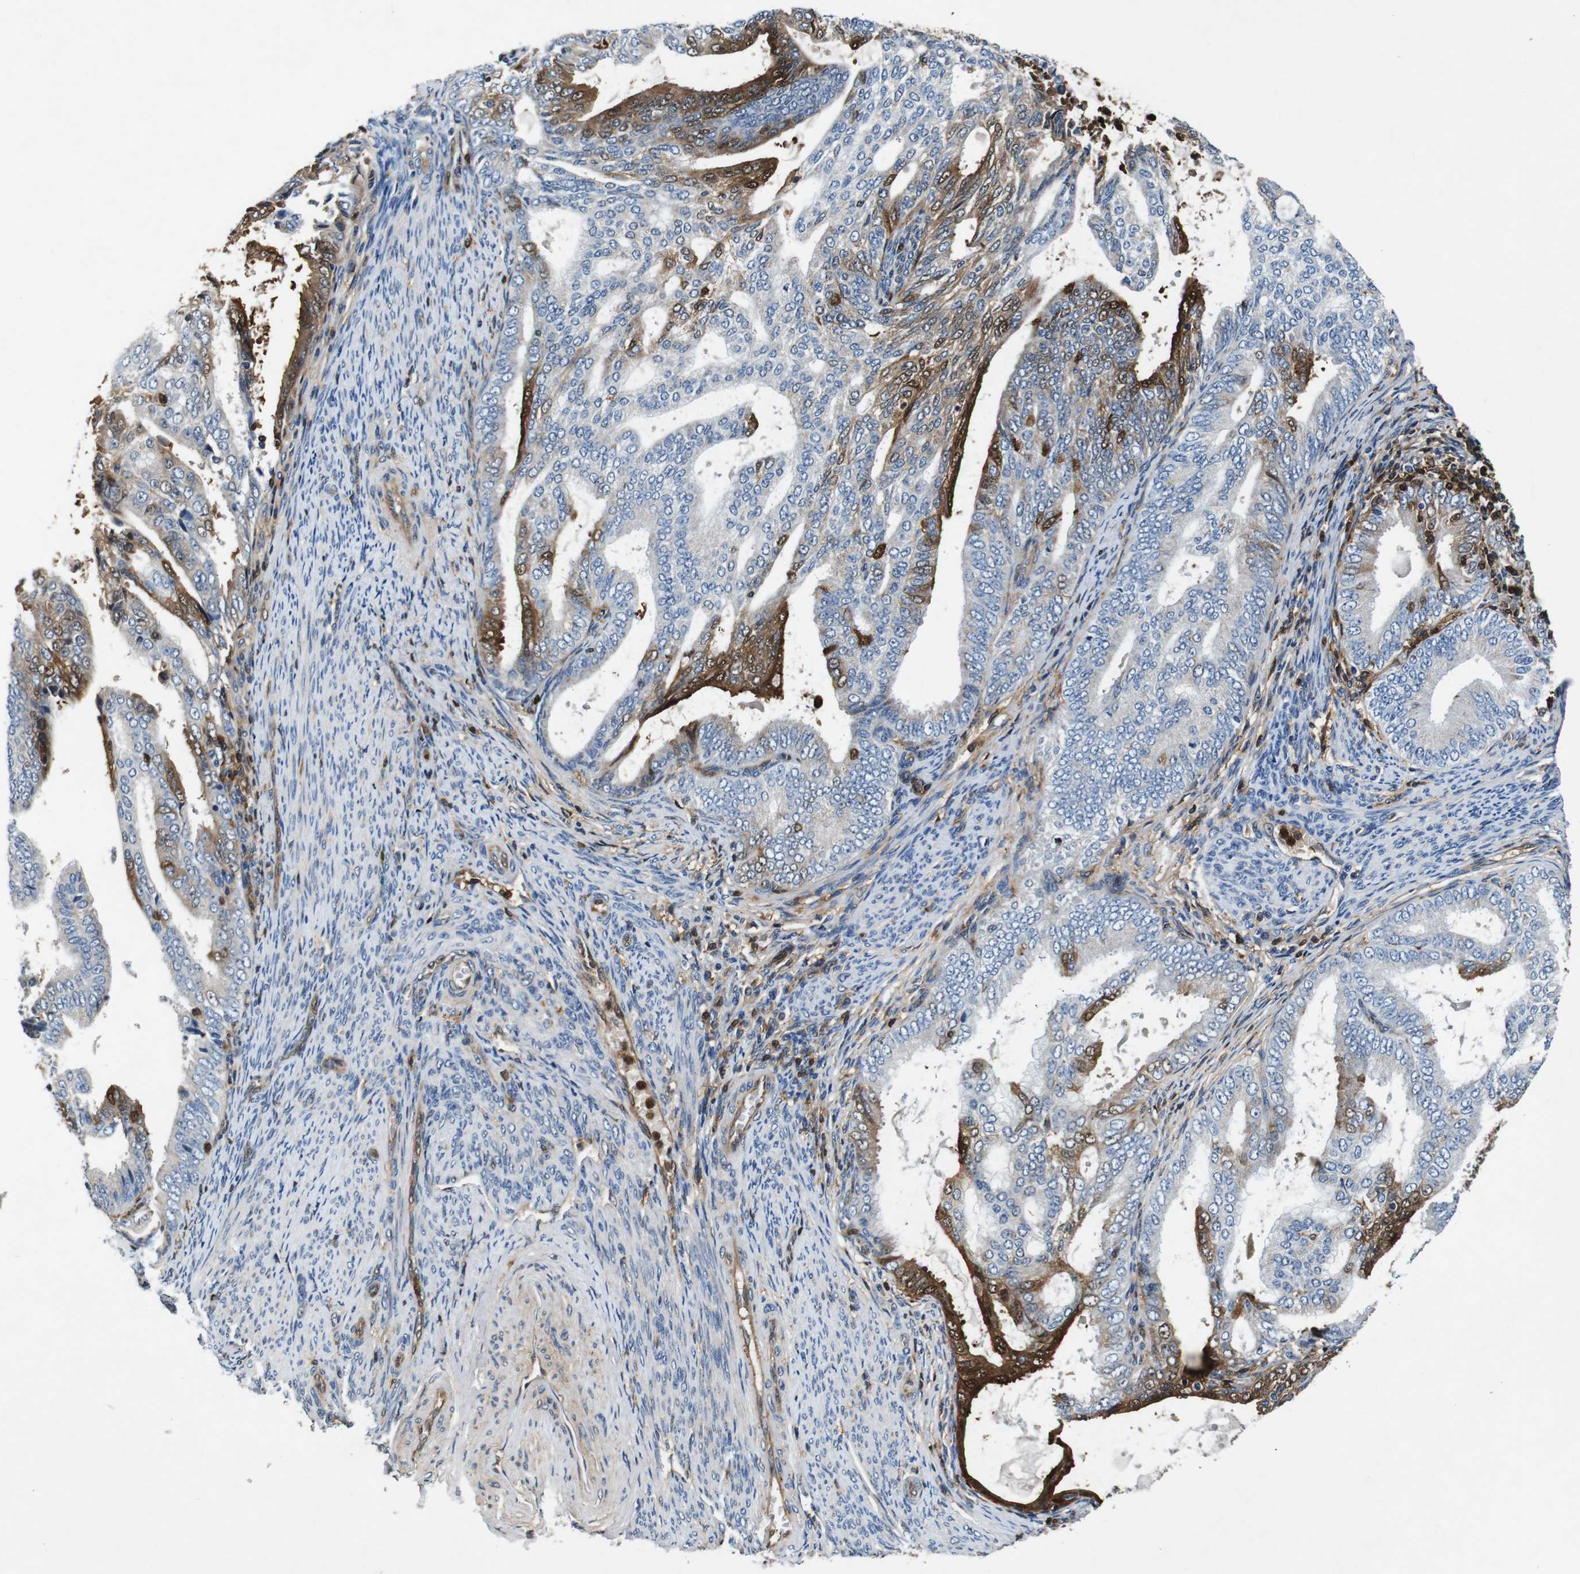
{"staining": {"intensity": "strong", "quantity": "25%-75%", "location": "cytoplasmic/membranous,nuclear"}, "tissue": "endometrial cancer", "cell_type": "Tumor cells", "image_type": "cancer", "snomed": [{"axis": "morphology", "description": "Adenocarcinoma, NOS"}, {"axis": "topography", "description": "Endometrium"}], "caption": "Protein expression analysis of human endometrial cancer reveals strong cytoplasmic/membranous and nuclear staining in about 25%-75% of tumor cells.", "gene": "ANXA1", "patient": {"sex": "female", "age": 58}}